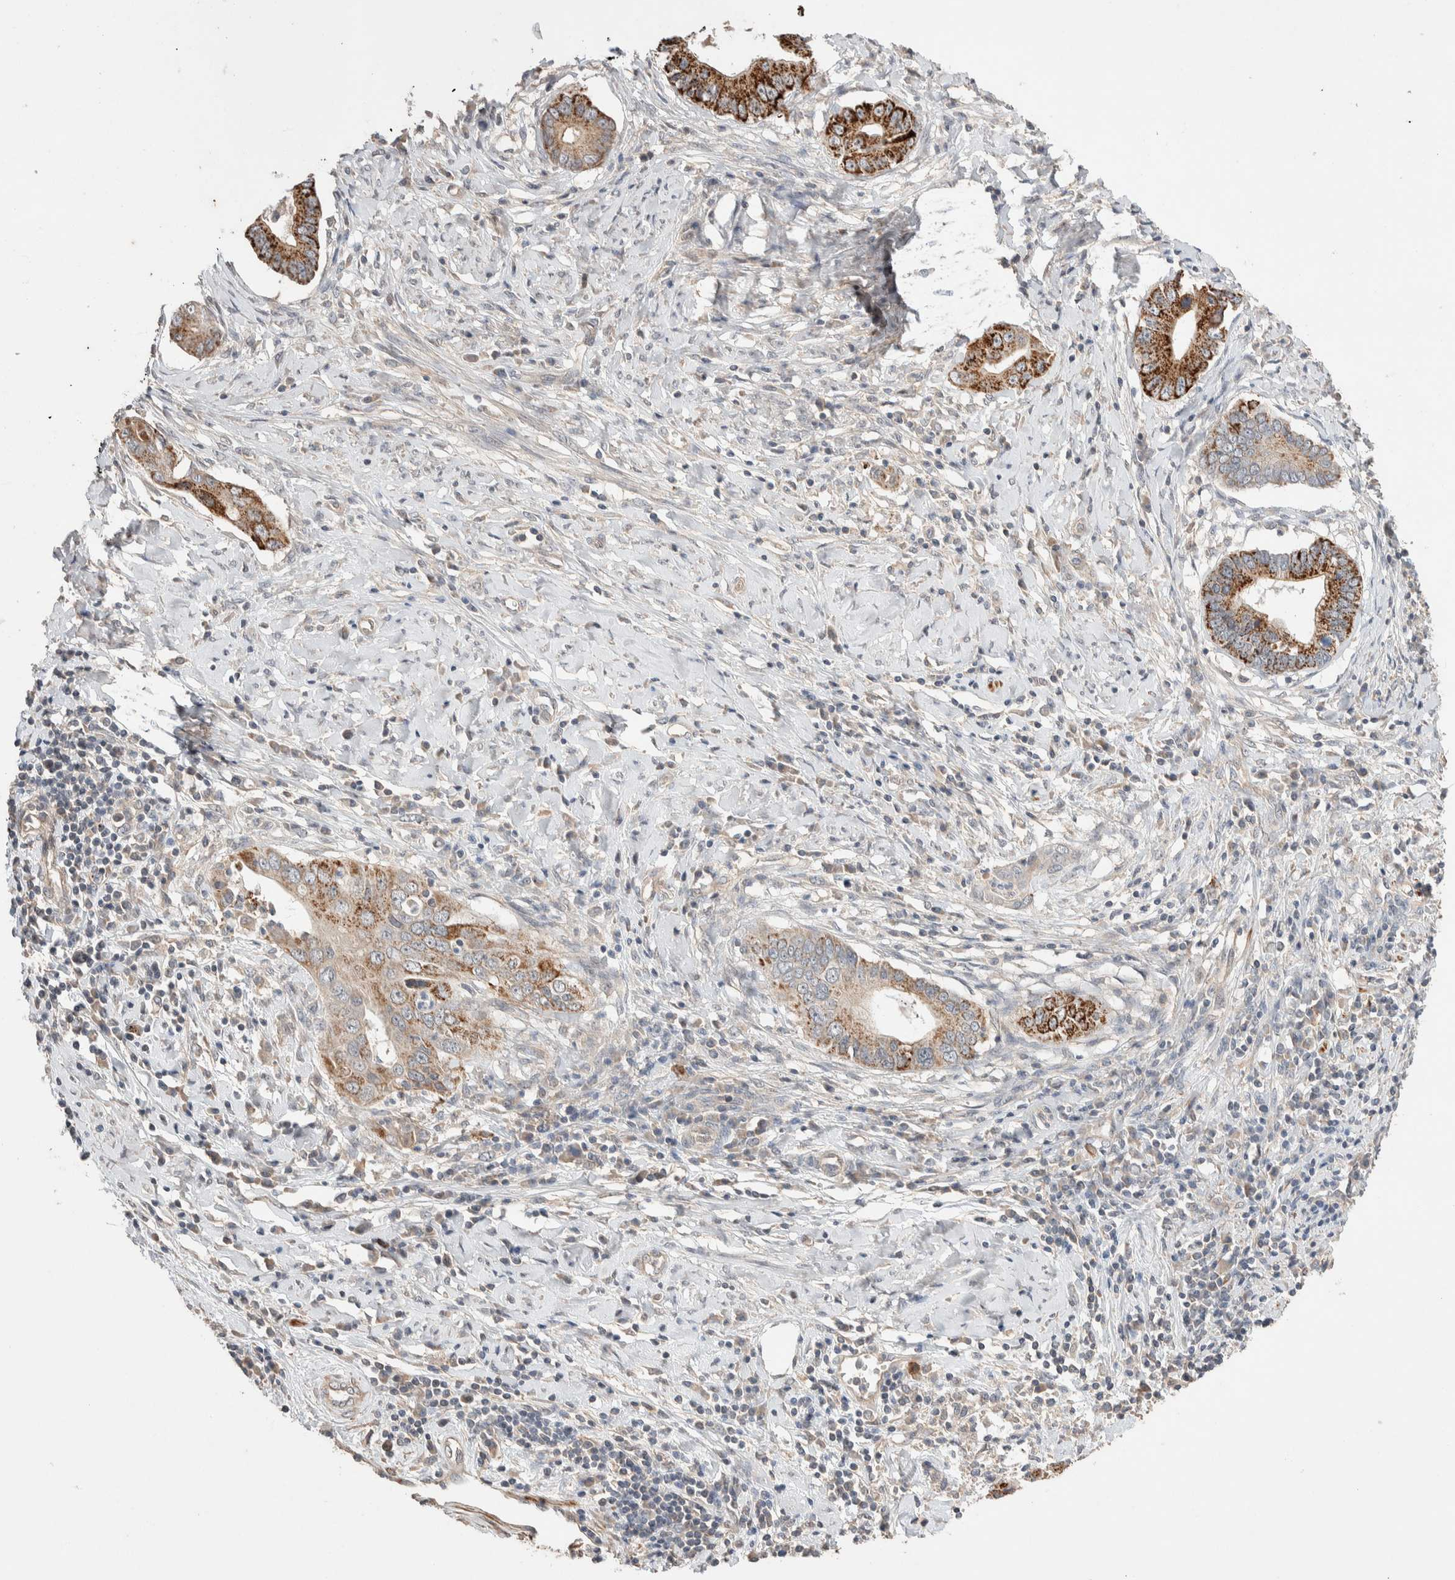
{"staining": {"intensity": "strong", "quantity": ">75%", "location": "cytoplasmic/membranous"}, "tissue": "cervical cancer", "cell_type": "Tumor cells", "image_type": "cancer", "snomed": [{"axis": "morphology", "description": "Adenocarcinoma, NOS"}, {"axis": "topography", "description": "Cervix"}], "caption": "DAB (3,3'-diaminobenzidine) immunohistochemical staining of adenocarcinoma (cervical) displays strong cytoplasmic/membranous protein expression in approximately >75% of tumor cells. The staining was performed using DAB (3,3'-diaminobenzidine), with brown indicating positive protein expression. Nuclei are stained blue with hematoxylin.", "gene": "WDR91", "patient": {"sex": "female", "age": 44}}